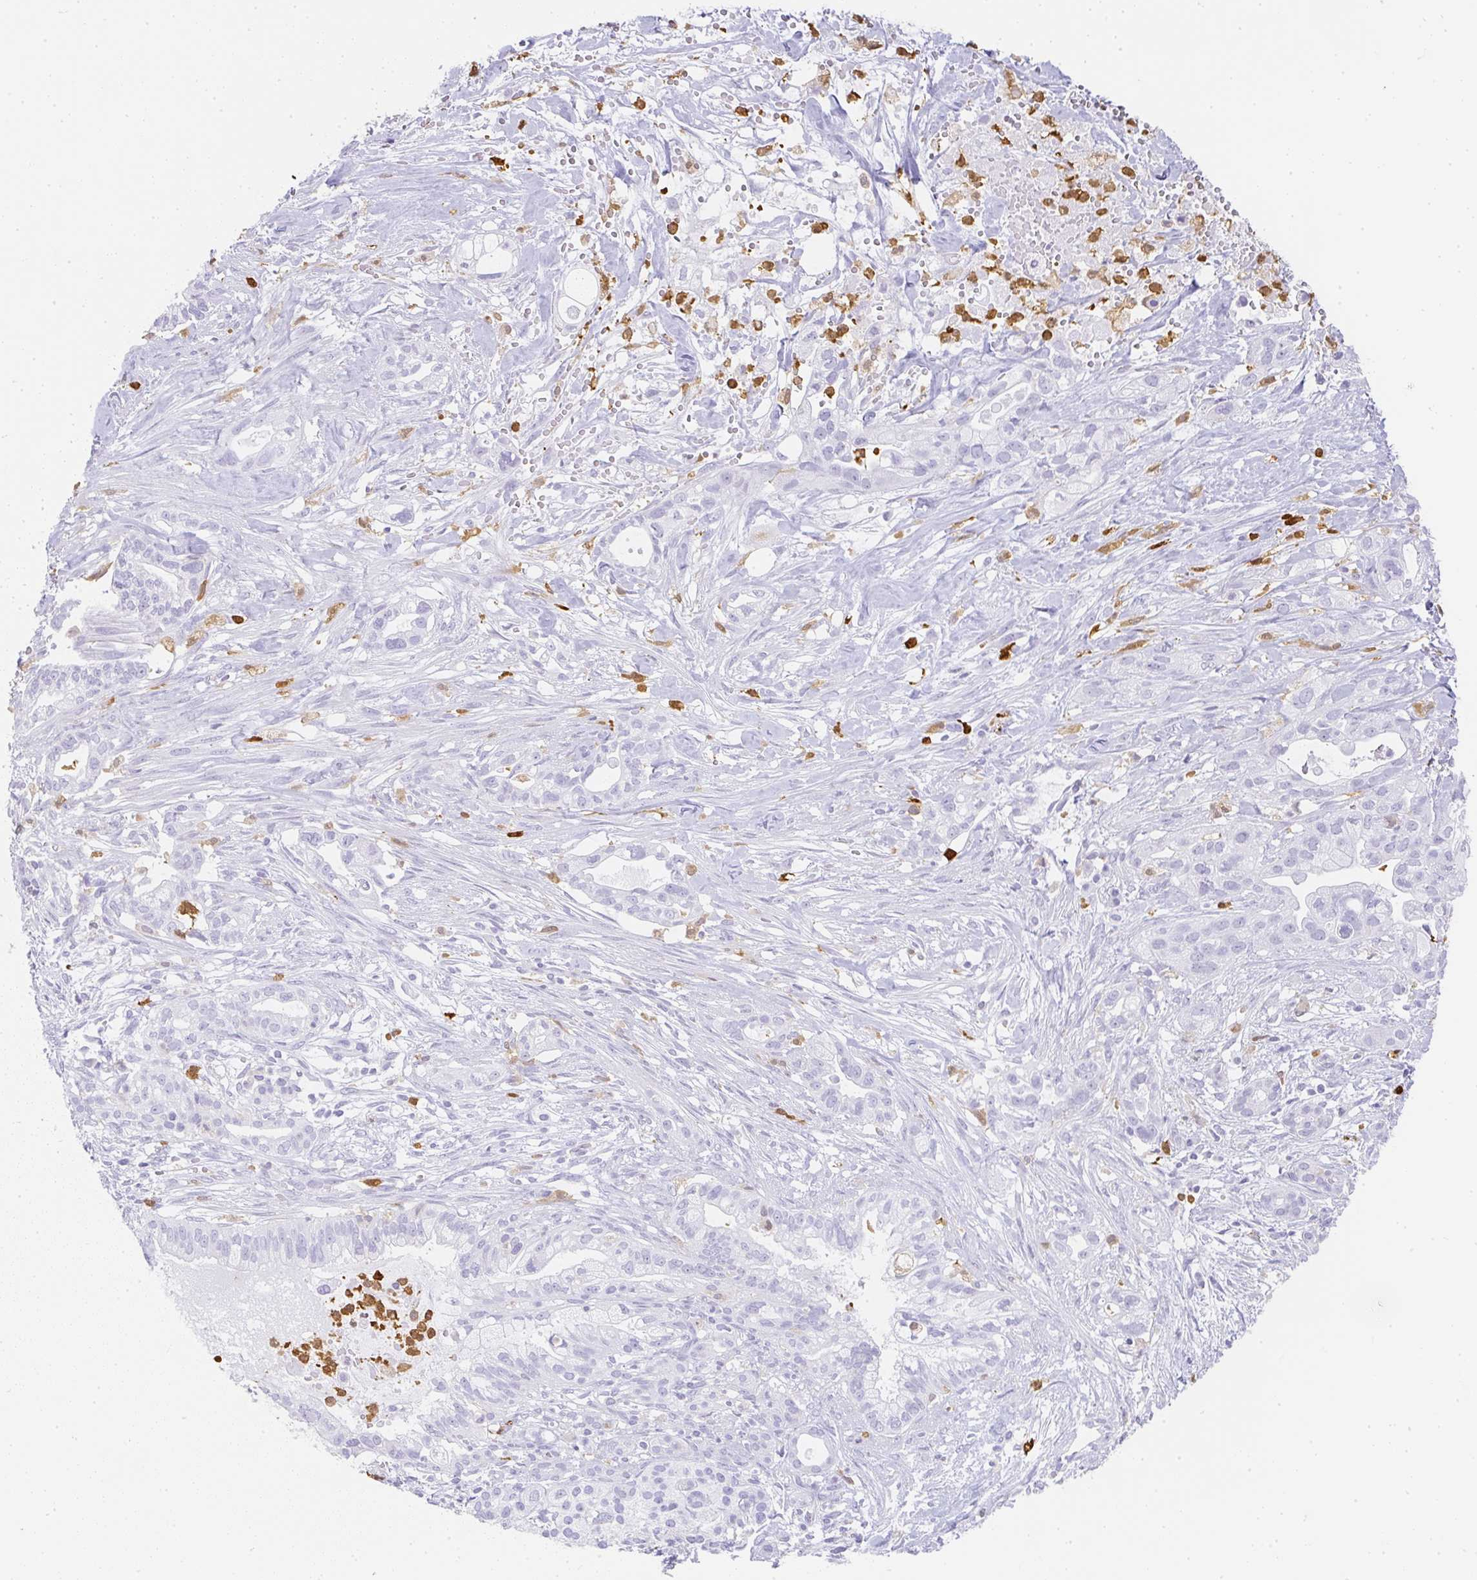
{"staining": {"intensity": "negative", "quantity": "none", "location": "none"}, "tissue": "pancreatic cancer", "cell_type": "Tumor cells", "image_type": "cancer", "snomed": [{"axis": "morphology", "description": "Adenocarcinoma, NOS"}, {"axis": "topography", "description": "Pancreas"}], "caption": "IHC of human pancreatic cancer (adenocarcinoma) displays no expression in tumor cells.", "gene": "HK3", "patient": {"sex": "male", "age": 44}}